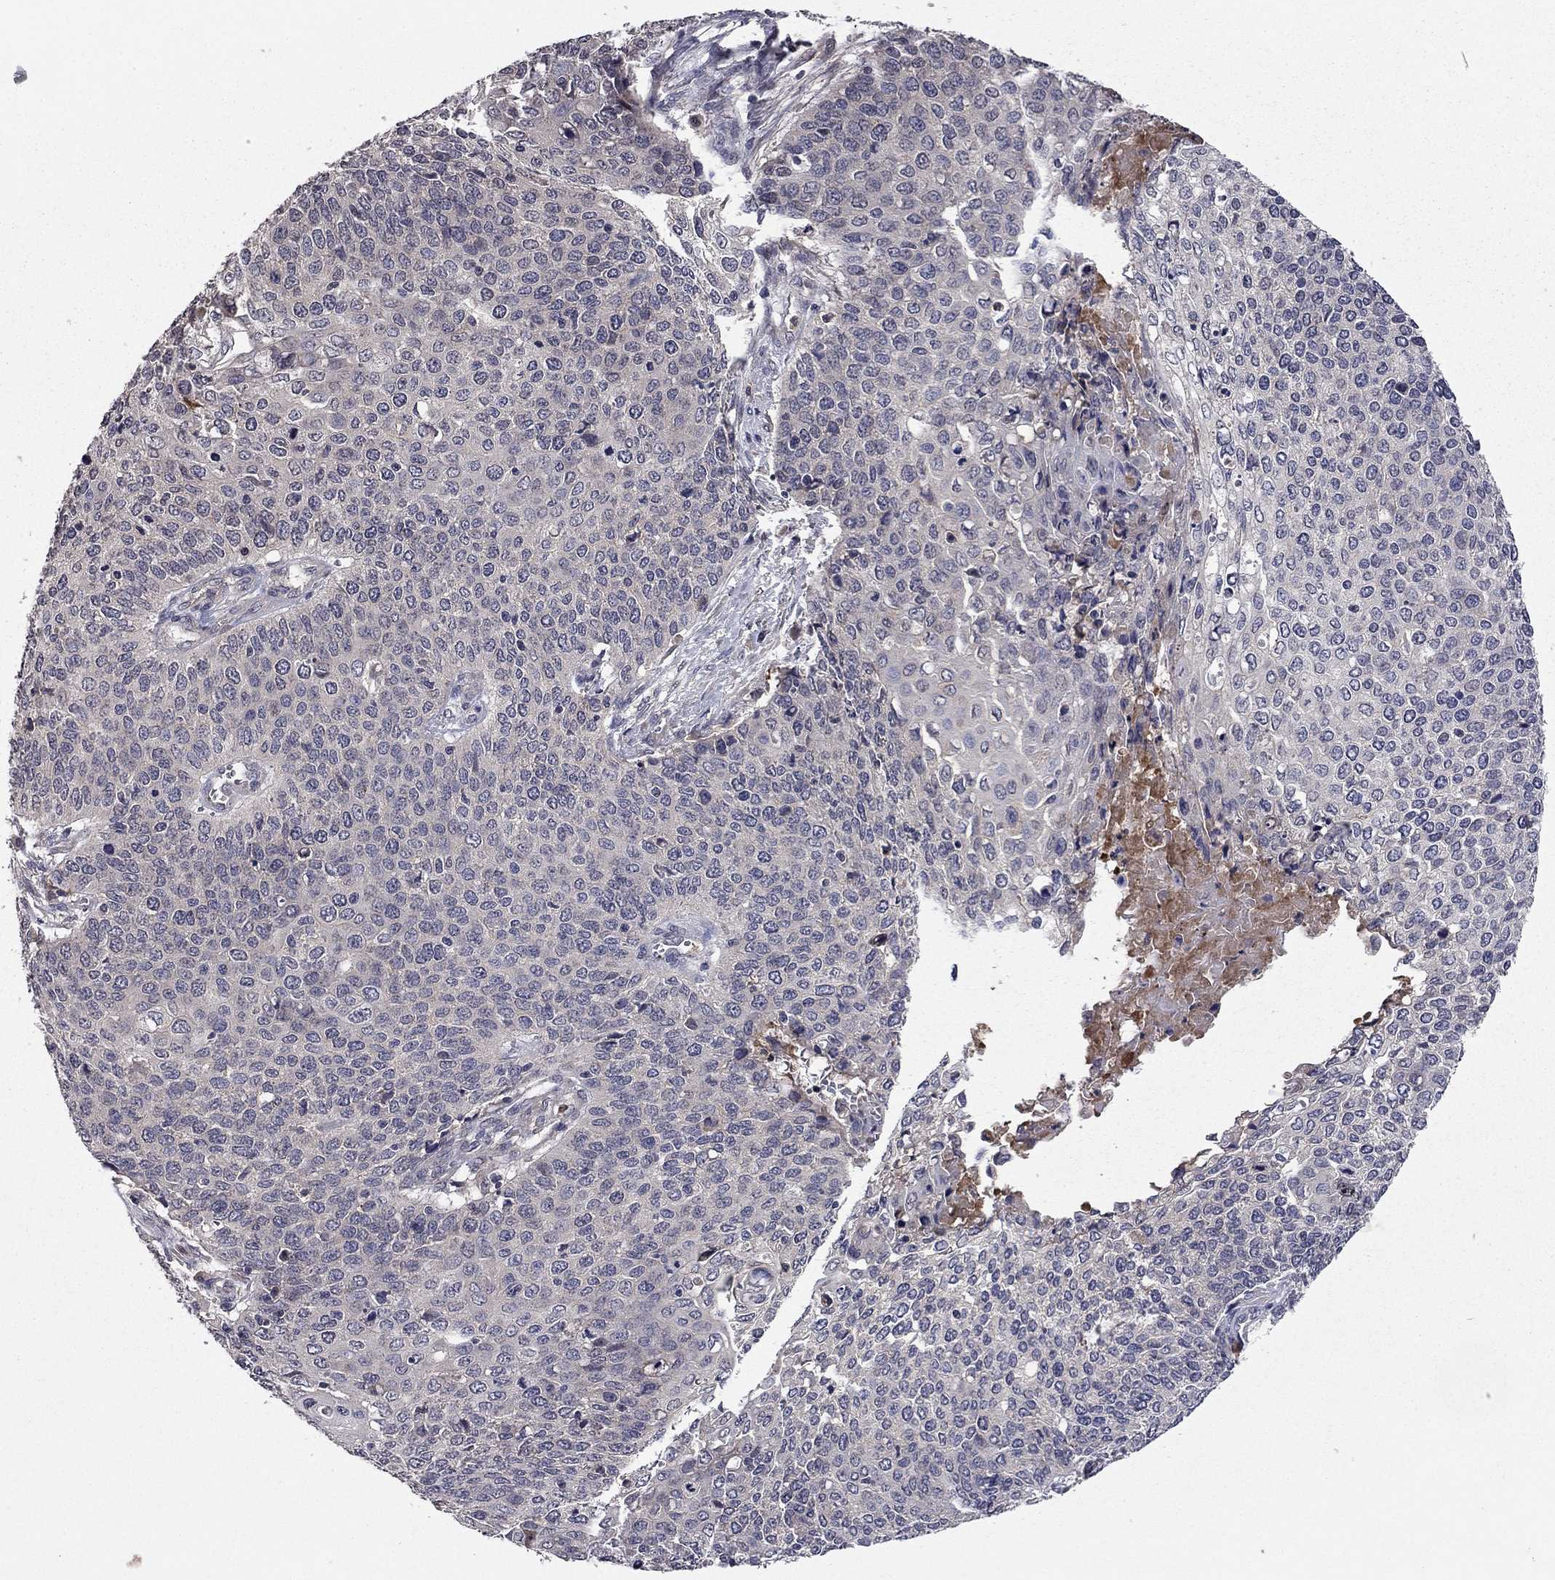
{"staining": {"intensity": "negative", "quantity": "none", "location": "none"}, "tissue": "cervical cancer", "cell_type": "Tumor cells", "image_type": "cancer", "snomed": [{"axis": "morphology", "description": "Squamous cell carcinoma, NOS"}, {"axis": "topography", "description": "Cervix"}], "caption": "The micrograph demonstrates no significant staining in tumor cells of squamous cell carcinoma (cervical).", "gene": "PROS1", "patient": {"sex": "female", "age": 39}}